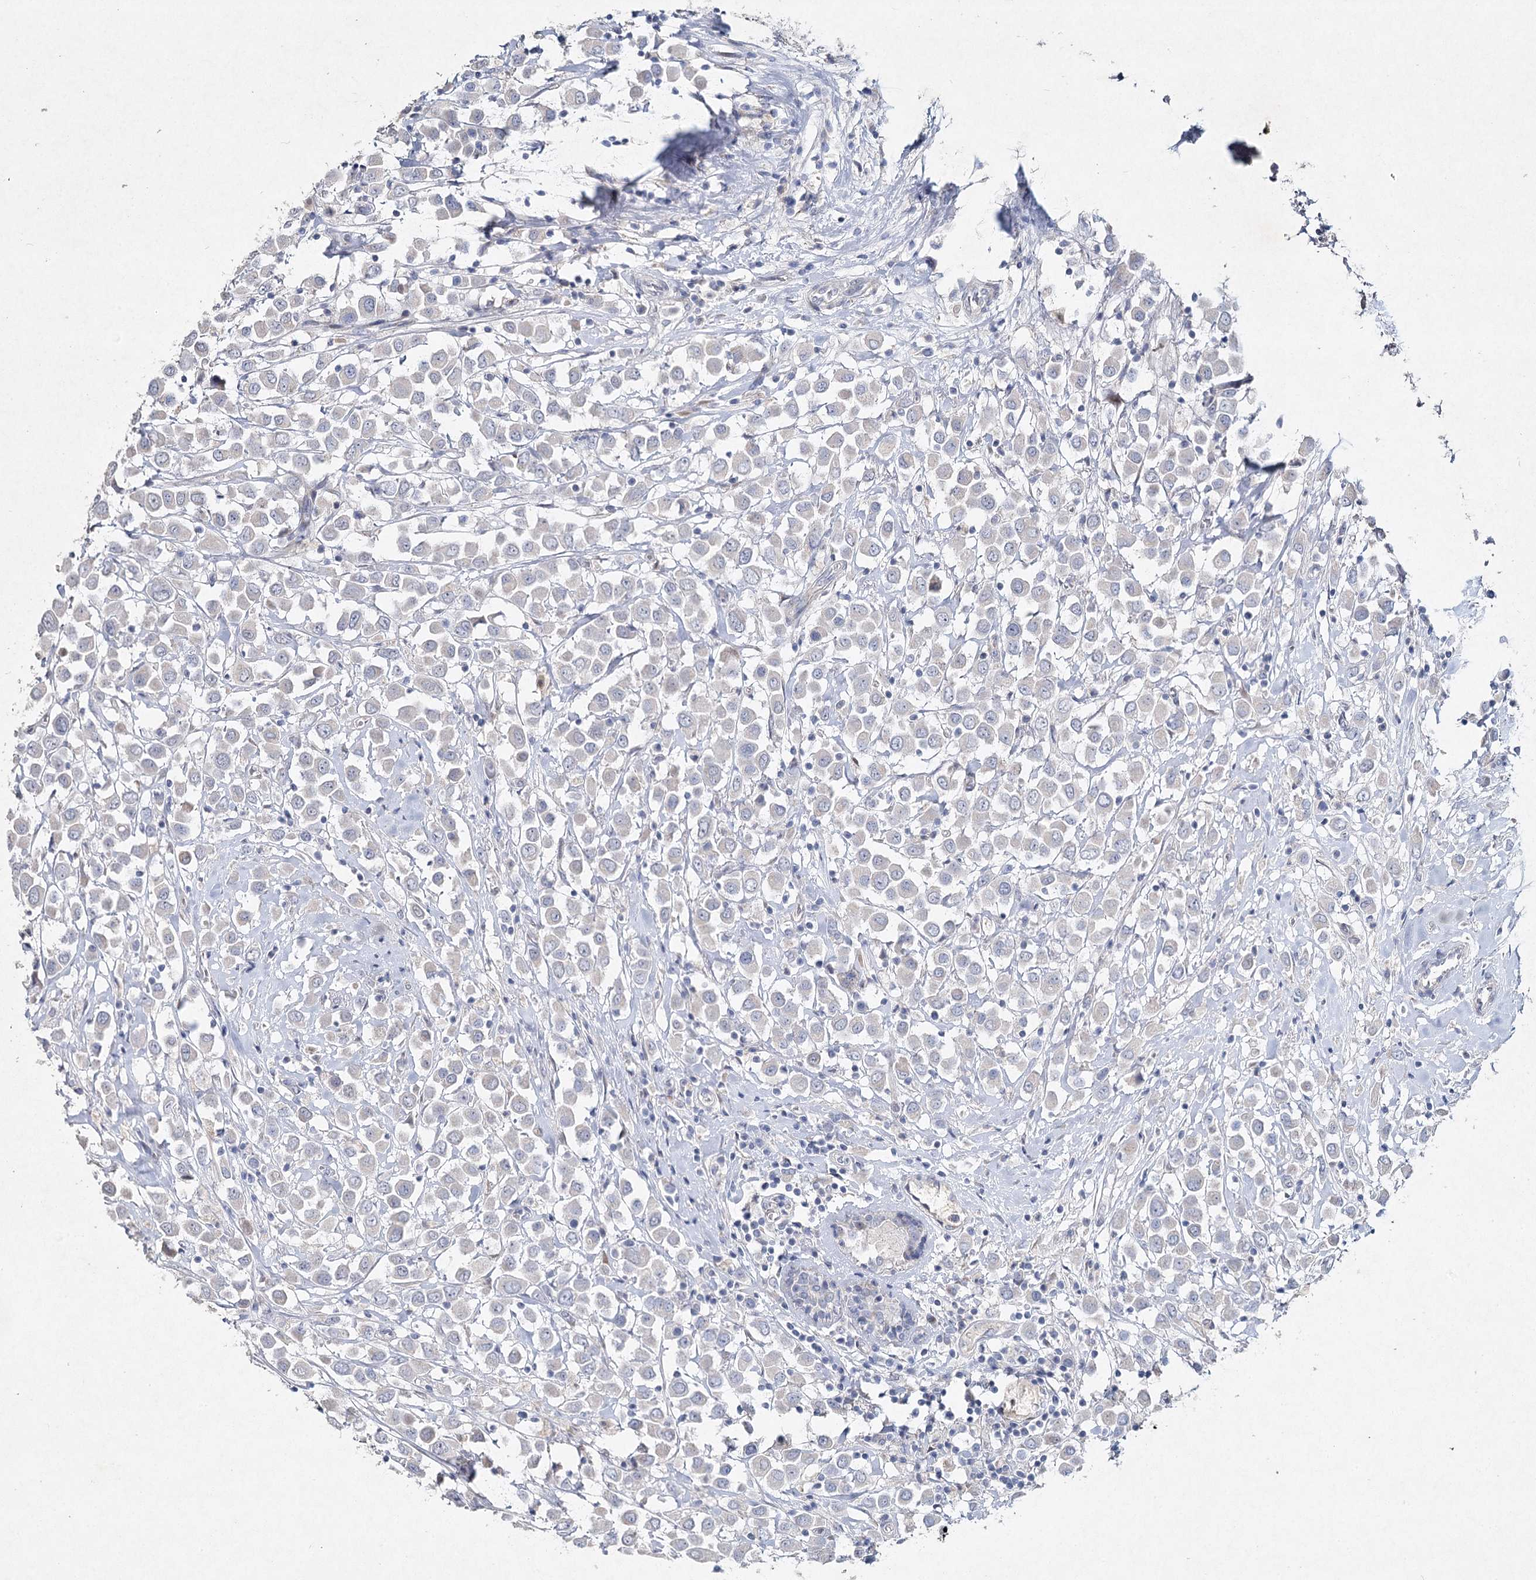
{"staining": {"intensity": "negative", "quantity": "none", "location": "none"}, "tissue": "breast cancer", "cell_type": "Tumor cells", "image_type": "cancer", "snomed": [{"axis": "morphology", "description": "Duct carcinoma"}, {"axis": "topography", "description": "Breast"}], "caption": "Intraductal carcinoma (breast) stained for a protein using immunohistochemistry demonstrates no positivity tumor cells.", "gene": "RFX6", "patient": {"sex": "female", "age": 61}}